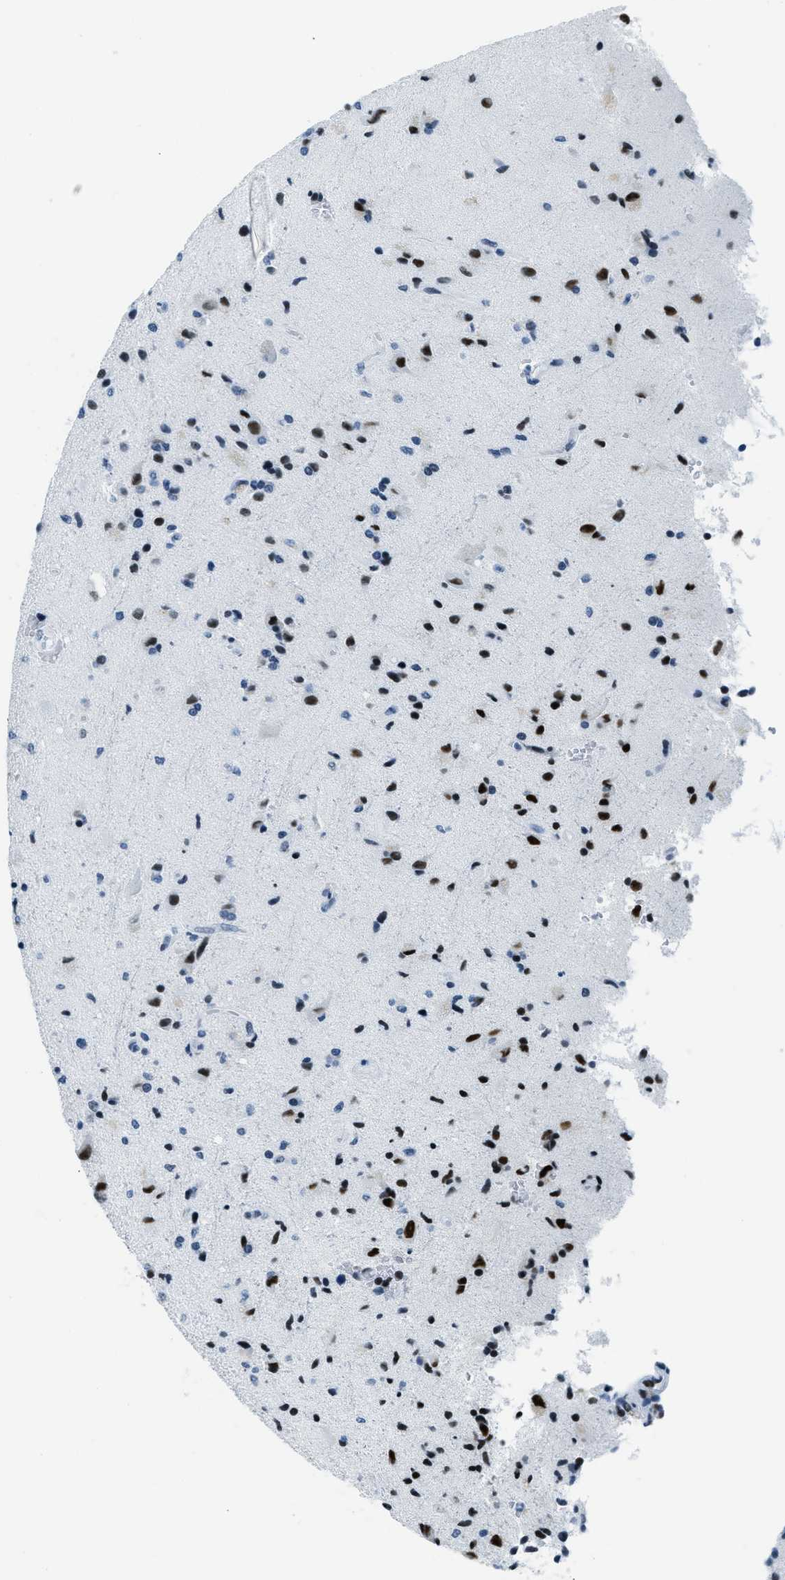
{"staining": {"intensity": "strong", "quantity": "<25%", "location": "nuclear"}, "tissue": "glioma", "cell_type": "Tumor cells", "image_type": "cancer", "snomed": [{"axis": "morphology", "description": "Glioma, malignant, High grade"}, {"axis": "topography", "description": "Brain"}], "caption": "There is medium levels of strong nuclear positivity in tumor cells of malignant high-grade glioma, as demonstrated by immunohistochemical staining (brown color).", "gene": "PLA2G2A", "patient": {"sex": "male", "age": 72}}